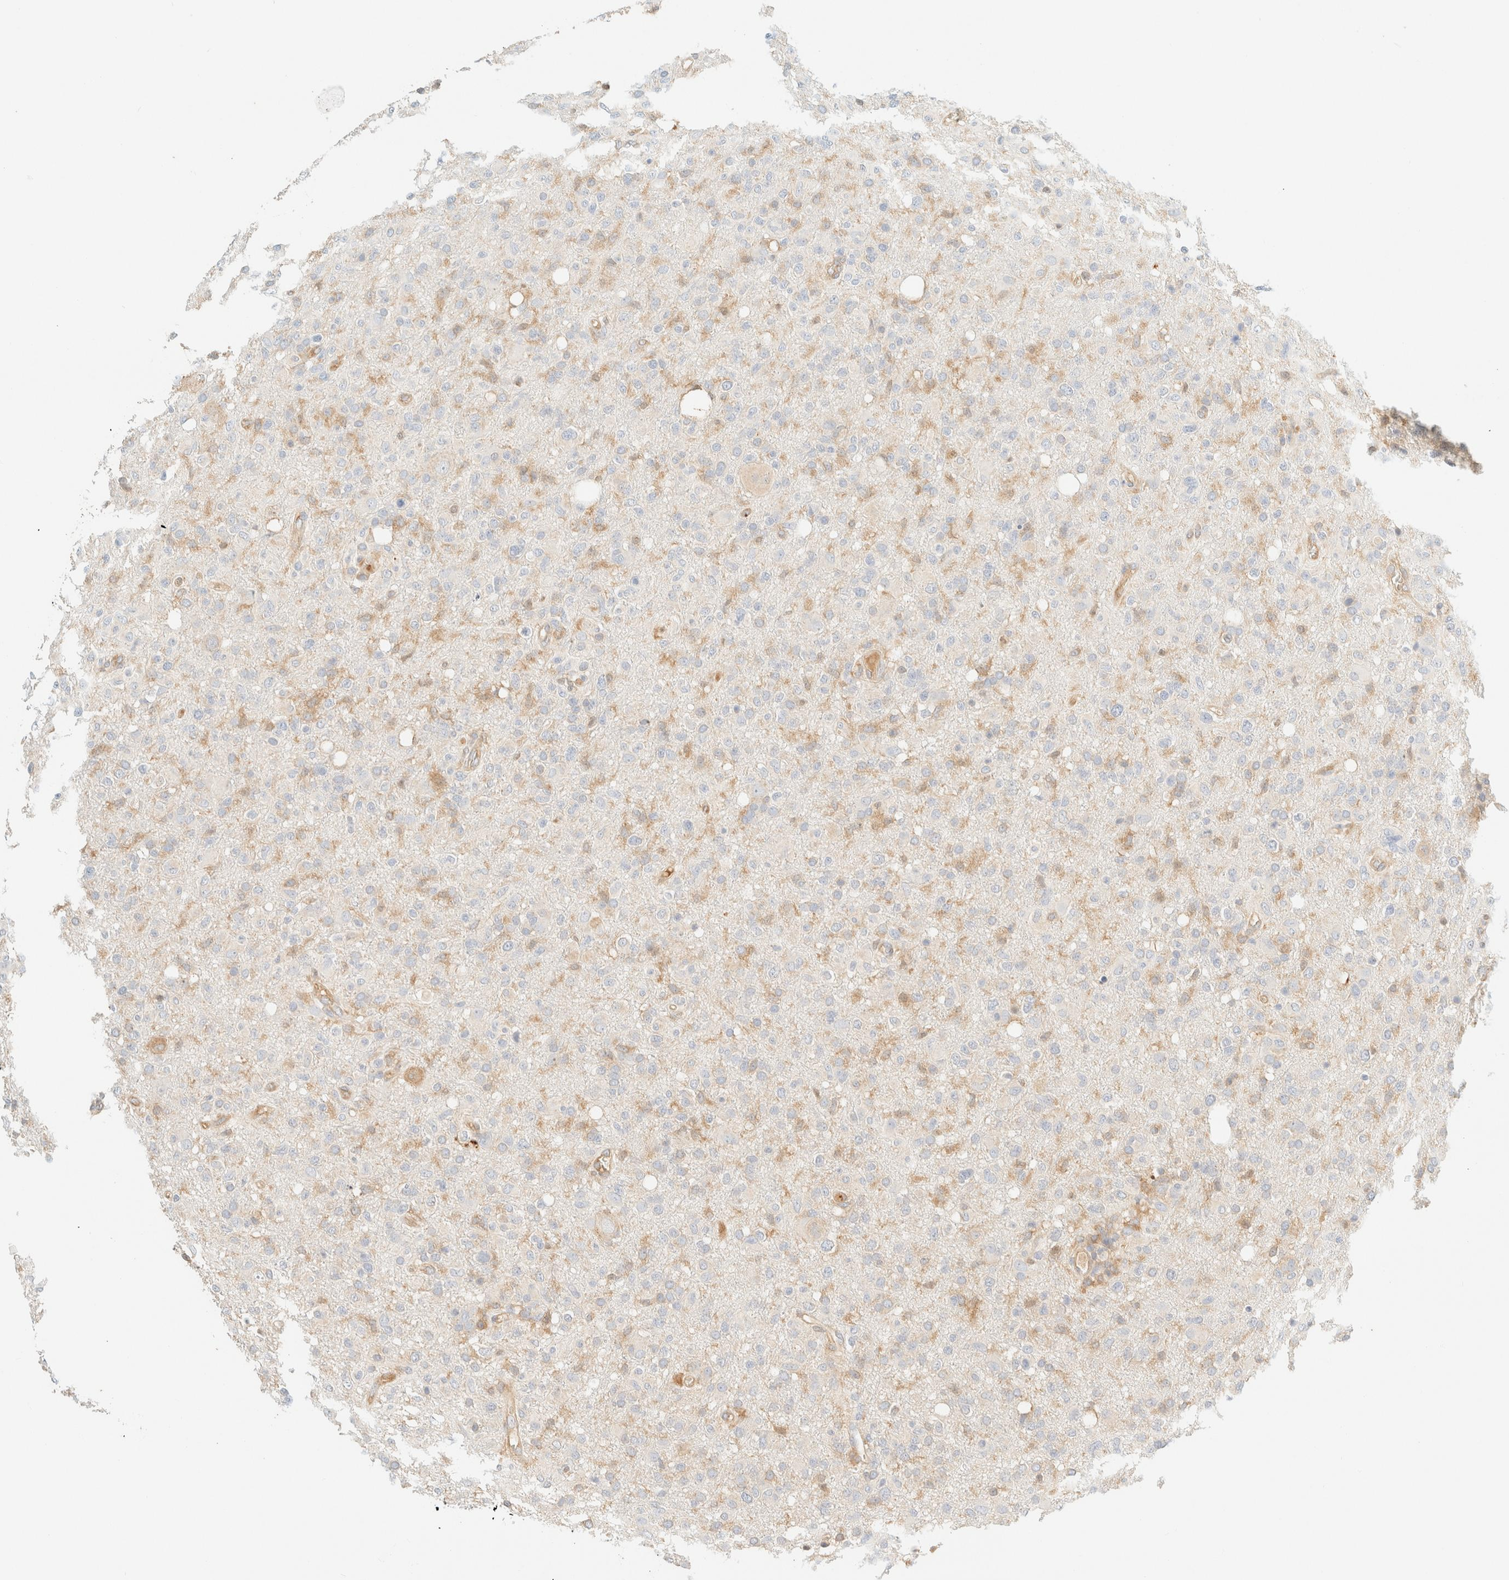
{"staining": {"intensity": "moderate", "quantity": "<25%", "location": "cytoplasmic/membranous"}, "tissue": "glioma", "cell_type": "Tumor cells", "image_type": "cancer", "snomed": [{"axis": "morphology", "description": "Glioma, malignant, High grade"}, {"axis": "topography", "description": "Brain"}], "caption": "Moderate cytoplasmic/membranous expression for a protein is present in about <25% of tumor cells of glioma using immunohistochemistry (IHC).", "gene": "FHOD1", "patient": {"sex": "female", "age": 57}}